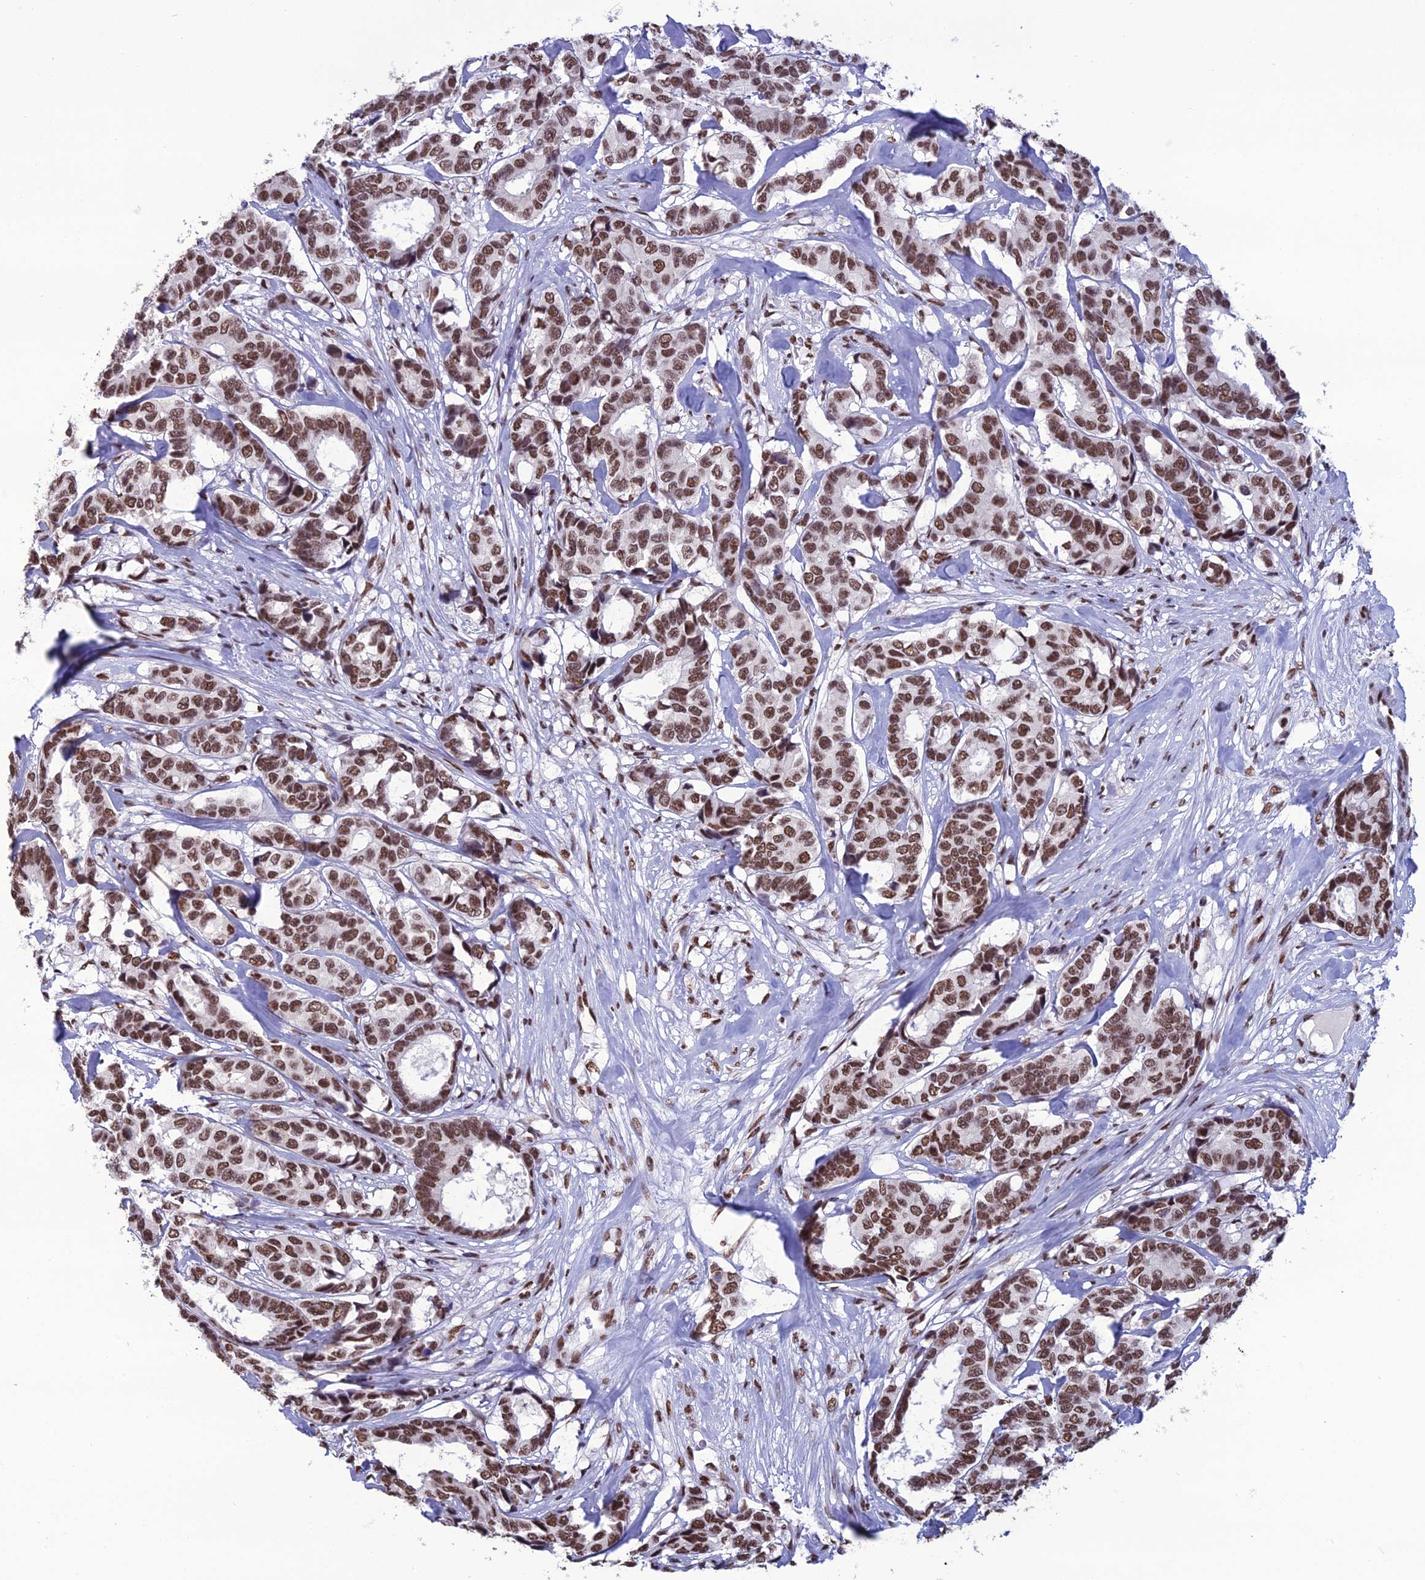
{"staining": {"intensity": "strong", "quantity": ">75%", "location": "nuclear"}, "tissue": "breast cancer", "cell_type": "Tumor cells", "image_type": "cancer", "snomed": [{"axis": "morphology", "description": "Duct carcinoma"}, {"axis": "topography", "description": "Breast"}], "caption": "Human breast infiltrating ductal carcinoma stained with a brown dye reveals strong nuclear positive expression in about >75% of tumor cells.", "gene": "PRAMEF12", "patient": {"sex": "female", "age": 87}}